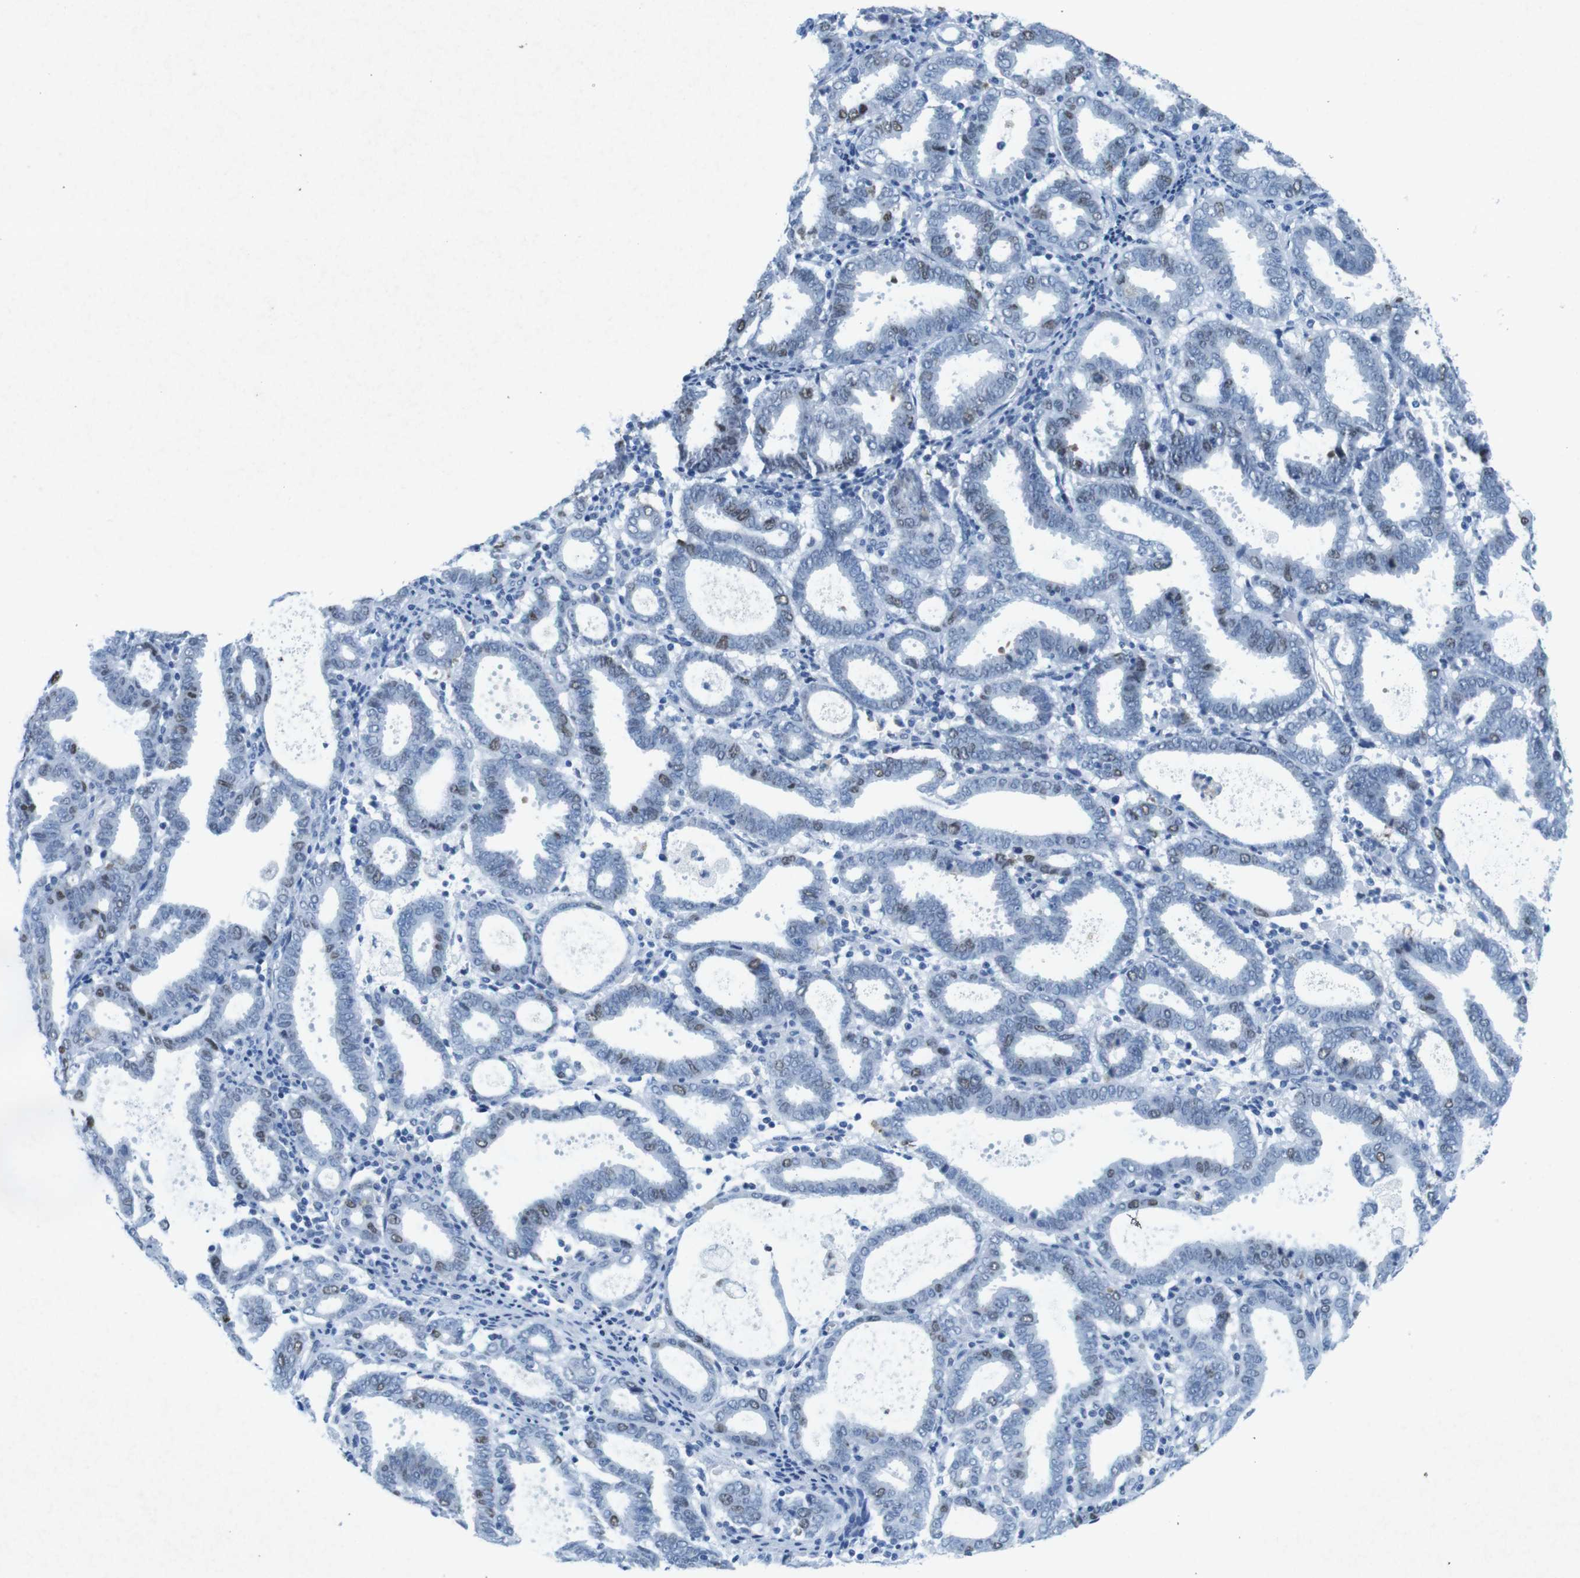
{"staining": {"intensity": "weak", "quantity": "<25%", "location": "nuclear"}, "tissue": "endometrial cancer", "cell_type": "Tumor cells", "image_type": "cancer", "snomed": [{"axis": "morphology", "description": "Adenocarcinoma, NOS"}, {"axis": "topography", "description": "Uterus"}], "caption": "Immunohistochemistry (IHC) of human adenocarcinoma (endometrial) displays no positivity in tumor cells.", "gene": "CTAG1B", "patient": {"sex": "female", "age": 83}}